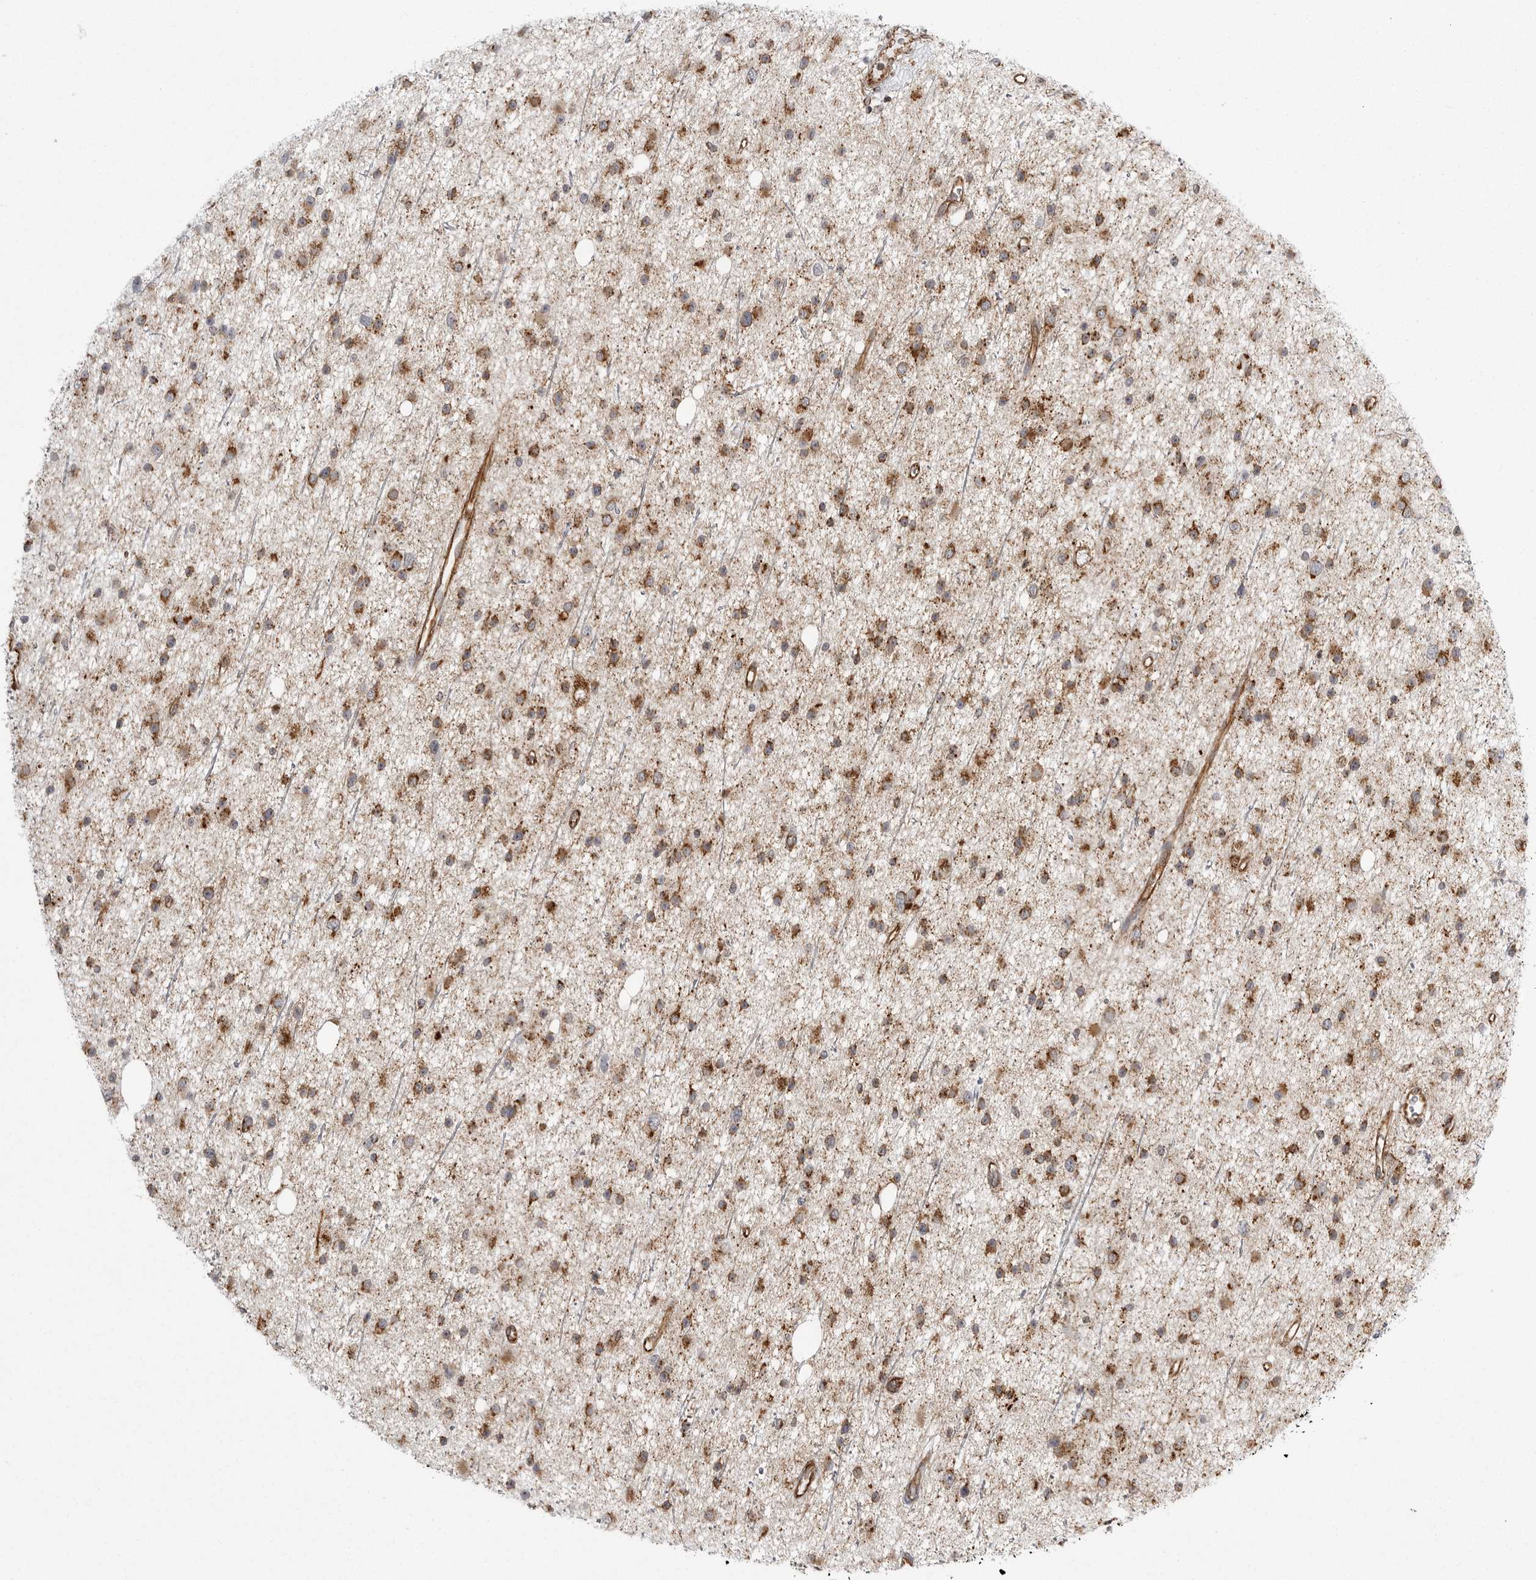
{"staining": {"intensity": "moderate", "quantity": ">75%", "location": "cytoplasmic/membranous"}, "tissue": "glioma", "cell_type": "Tumor cells", "image_type": "cancer", "snomed": [{"axis": "morphology", "description": "Glioma, malignant, Low grade"}, {"axis": "topography", "description": "Cerebral cortex"}], "caption": "Protein staining of glioma tissue demonstrates moderate cytoplasmic/membranous expression in about >75% of tumor cells. (Brightfield microscopy of DAB IHC at high magnification).", "gene": "FH", "patient": {"sex": "female", "age": 39}}